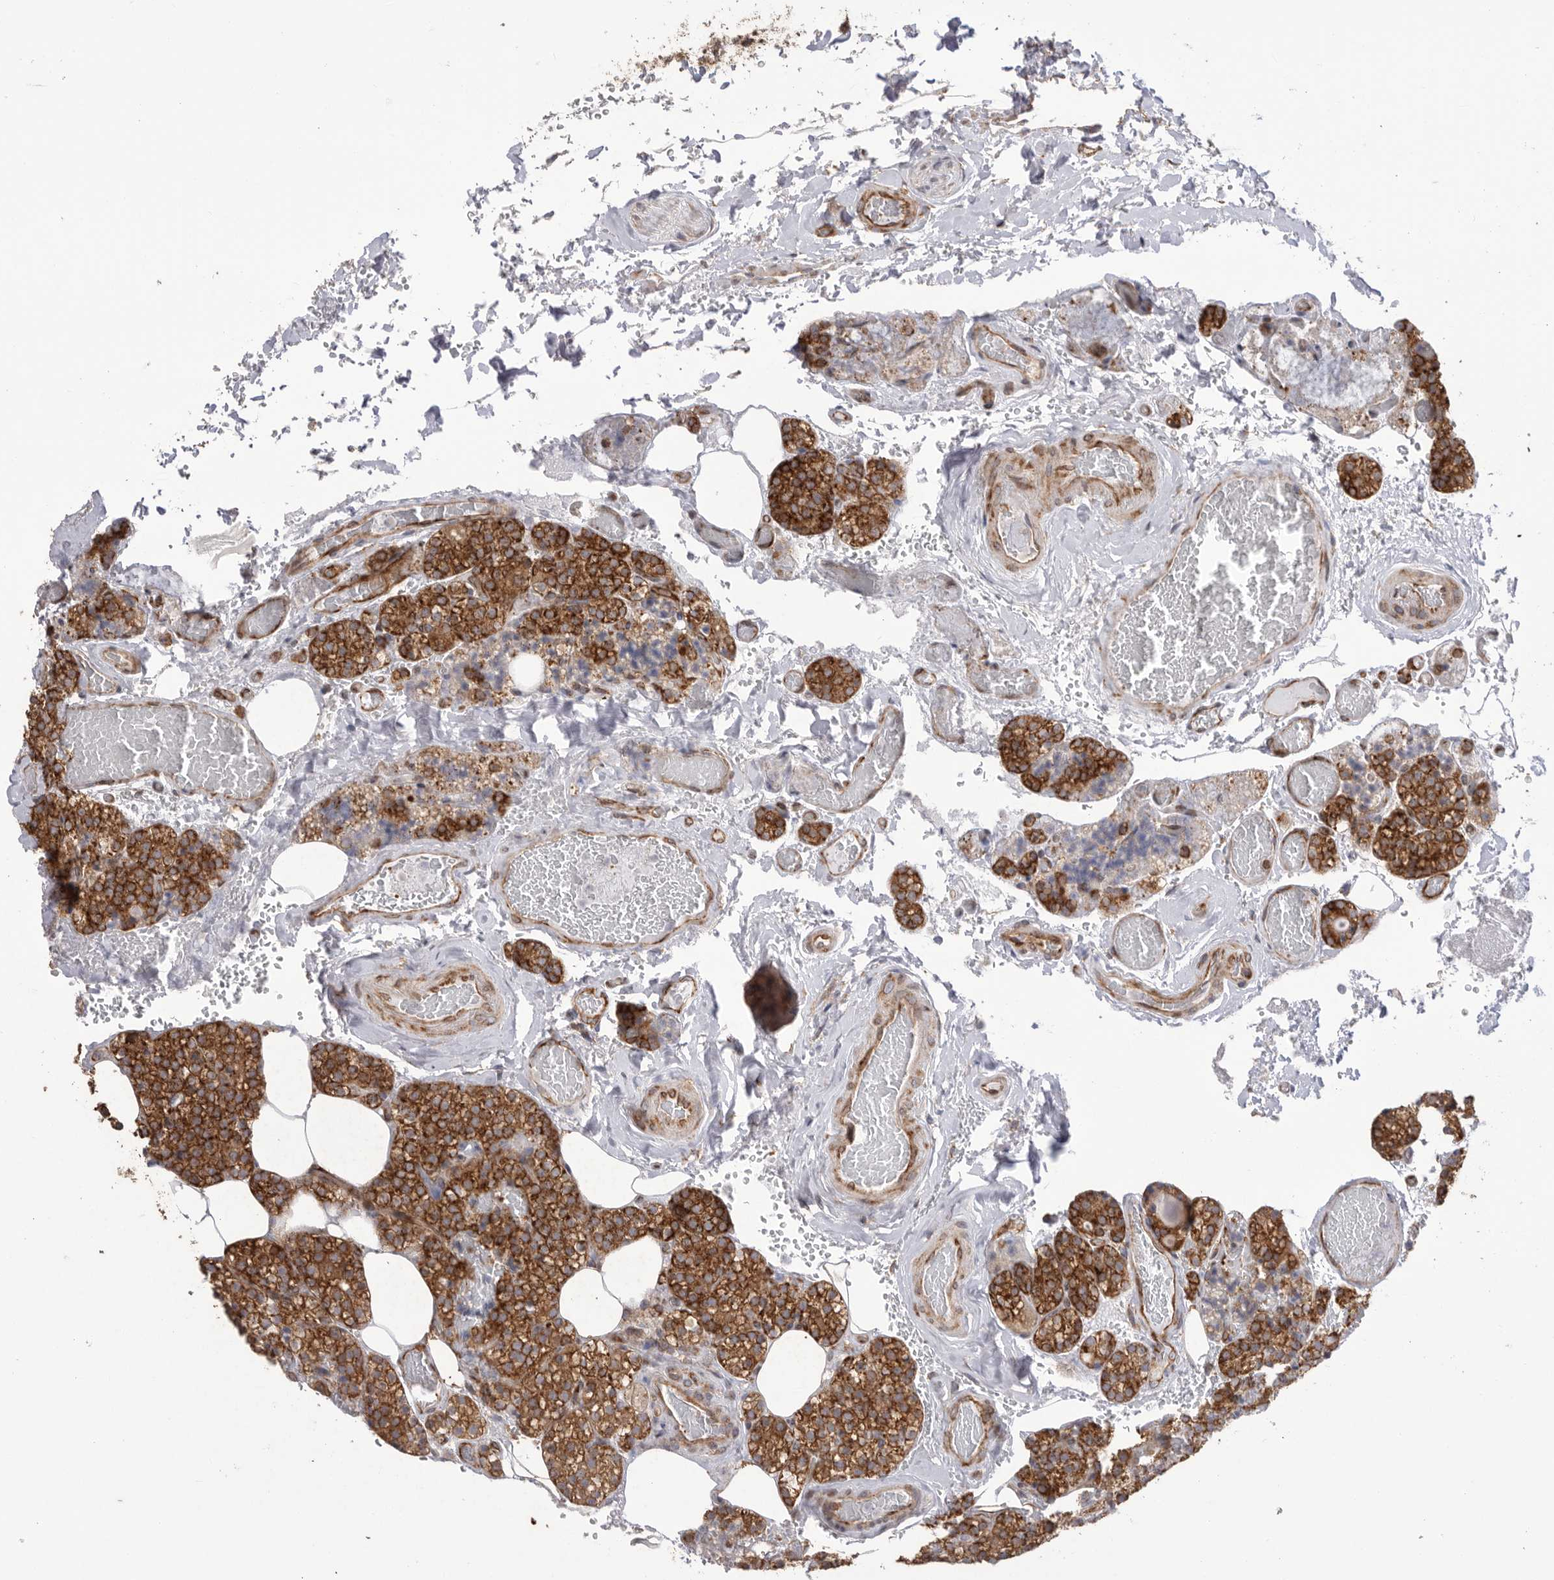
{"staining": {"intensity": "strong", "quantity": ">75%", "location": "cytoplasmic/membranous"}, "tissue": "parathyroid gland", "cell_type": "Glandular cells", "image_type": "normal", "snomed": [{"axis": "morphology", "description": "Normal tissue, NOS"}, {"axis": "topography", "description": "Parathyroid gland"}], "caption": "IHC image of benign human parathyroid gland stained for a protein (brown), which demonstrates high levels of strong cytoplasmic/membranous positivity in about >75% of glandular cells.", "gene": "SERBP1", "patient": {"sex": "male", "age": 87}}